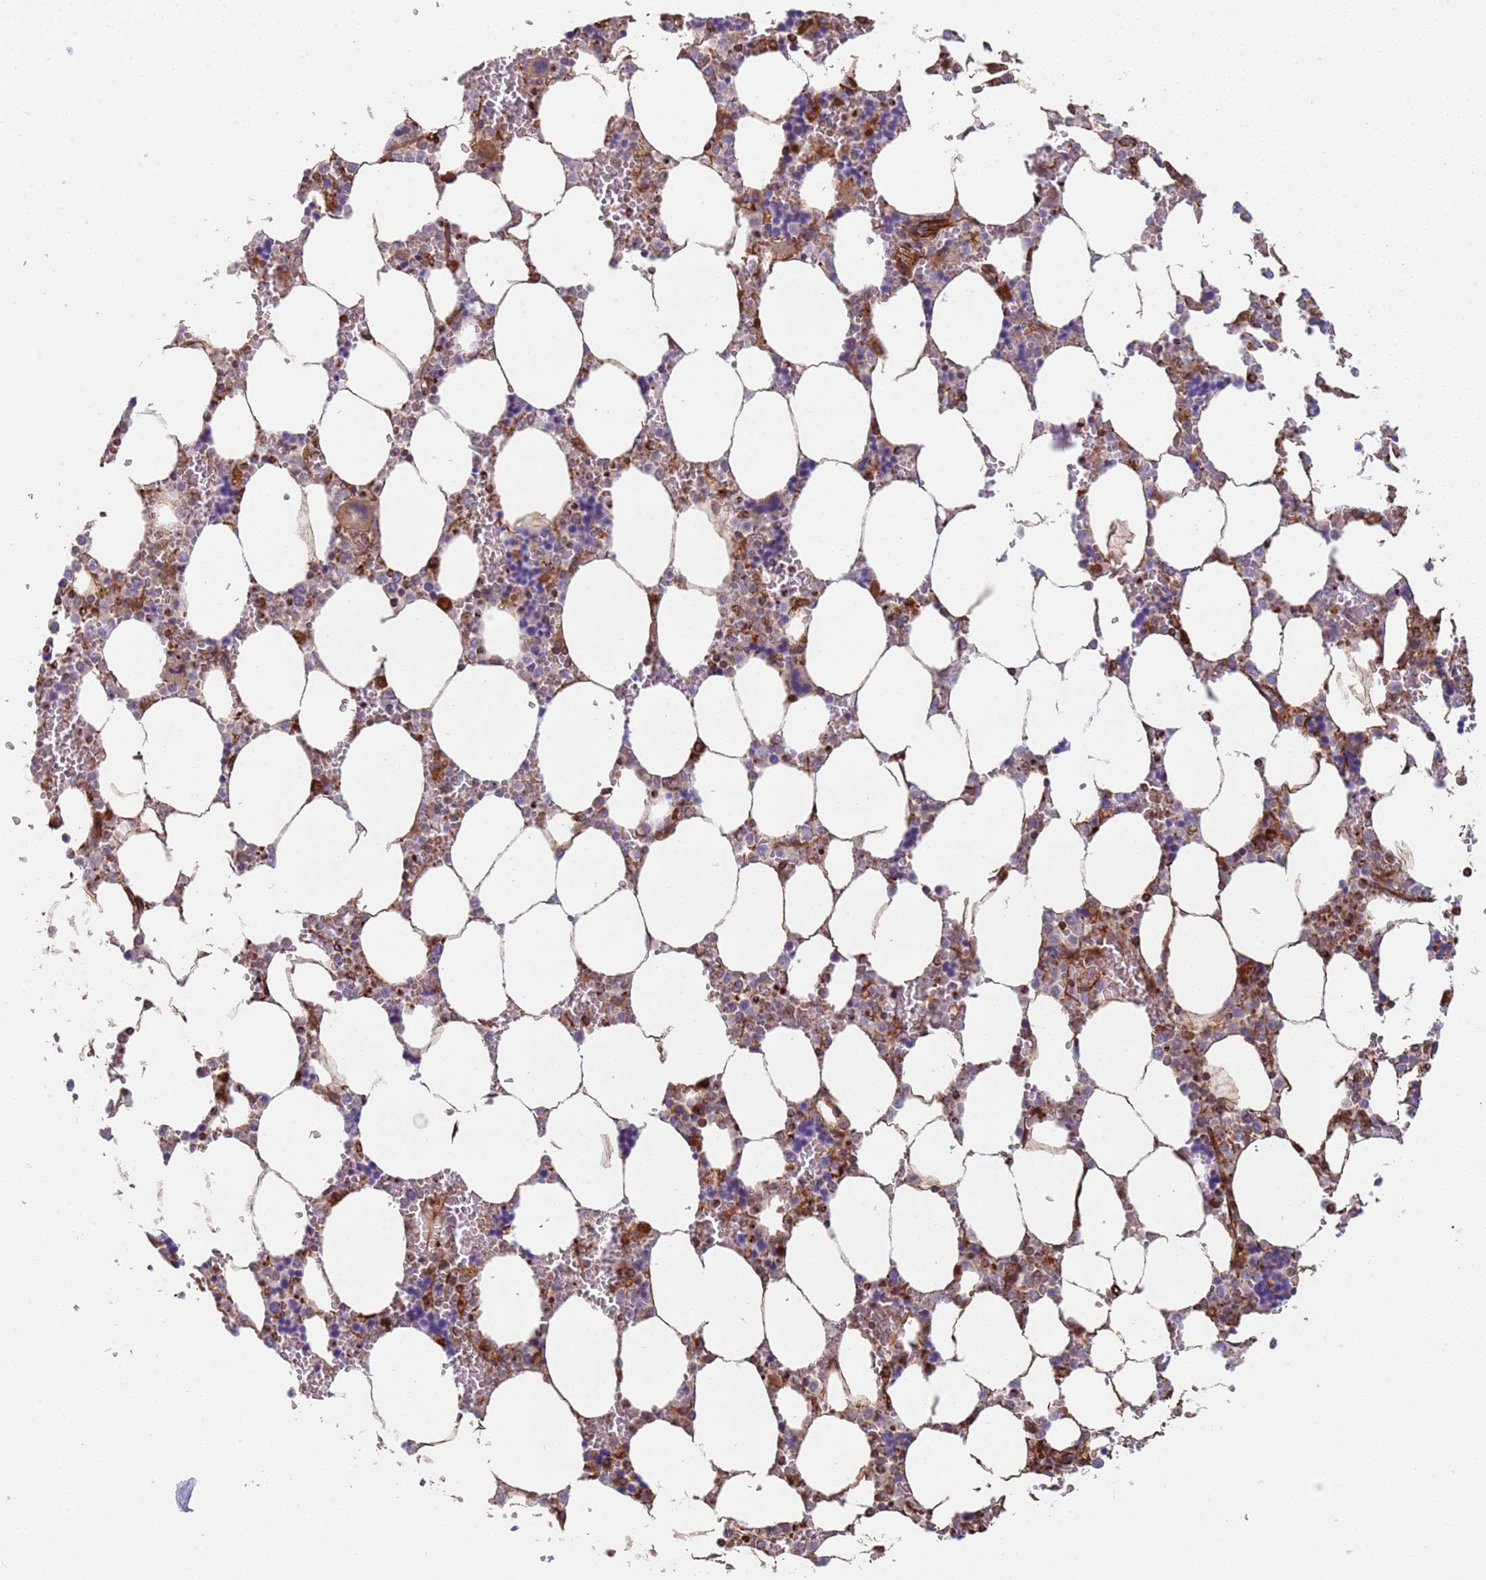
{"staining": {"intensity": "moderate", "quantity": "<25%", "location": "cytoplasmic/membranous"}, "tissue": "bone marrow", "cell_type": "Hematopoietic cells", "image_type": "normal", "snomed": [{"axis": "morphology", "description": "Normal tissue, NOS"}, {"axis": "topography", "description": "Bone marrow"}], "caption": "Benign bone marrow exhibits moderate cytoplasmic/membranous expression in approximately <25% of hematopoietic cells The protein is shown in brown color, while the nuclei are stained blue..", "gene": "NUDT12", "patient": {"sex": "male", "age": 64}}